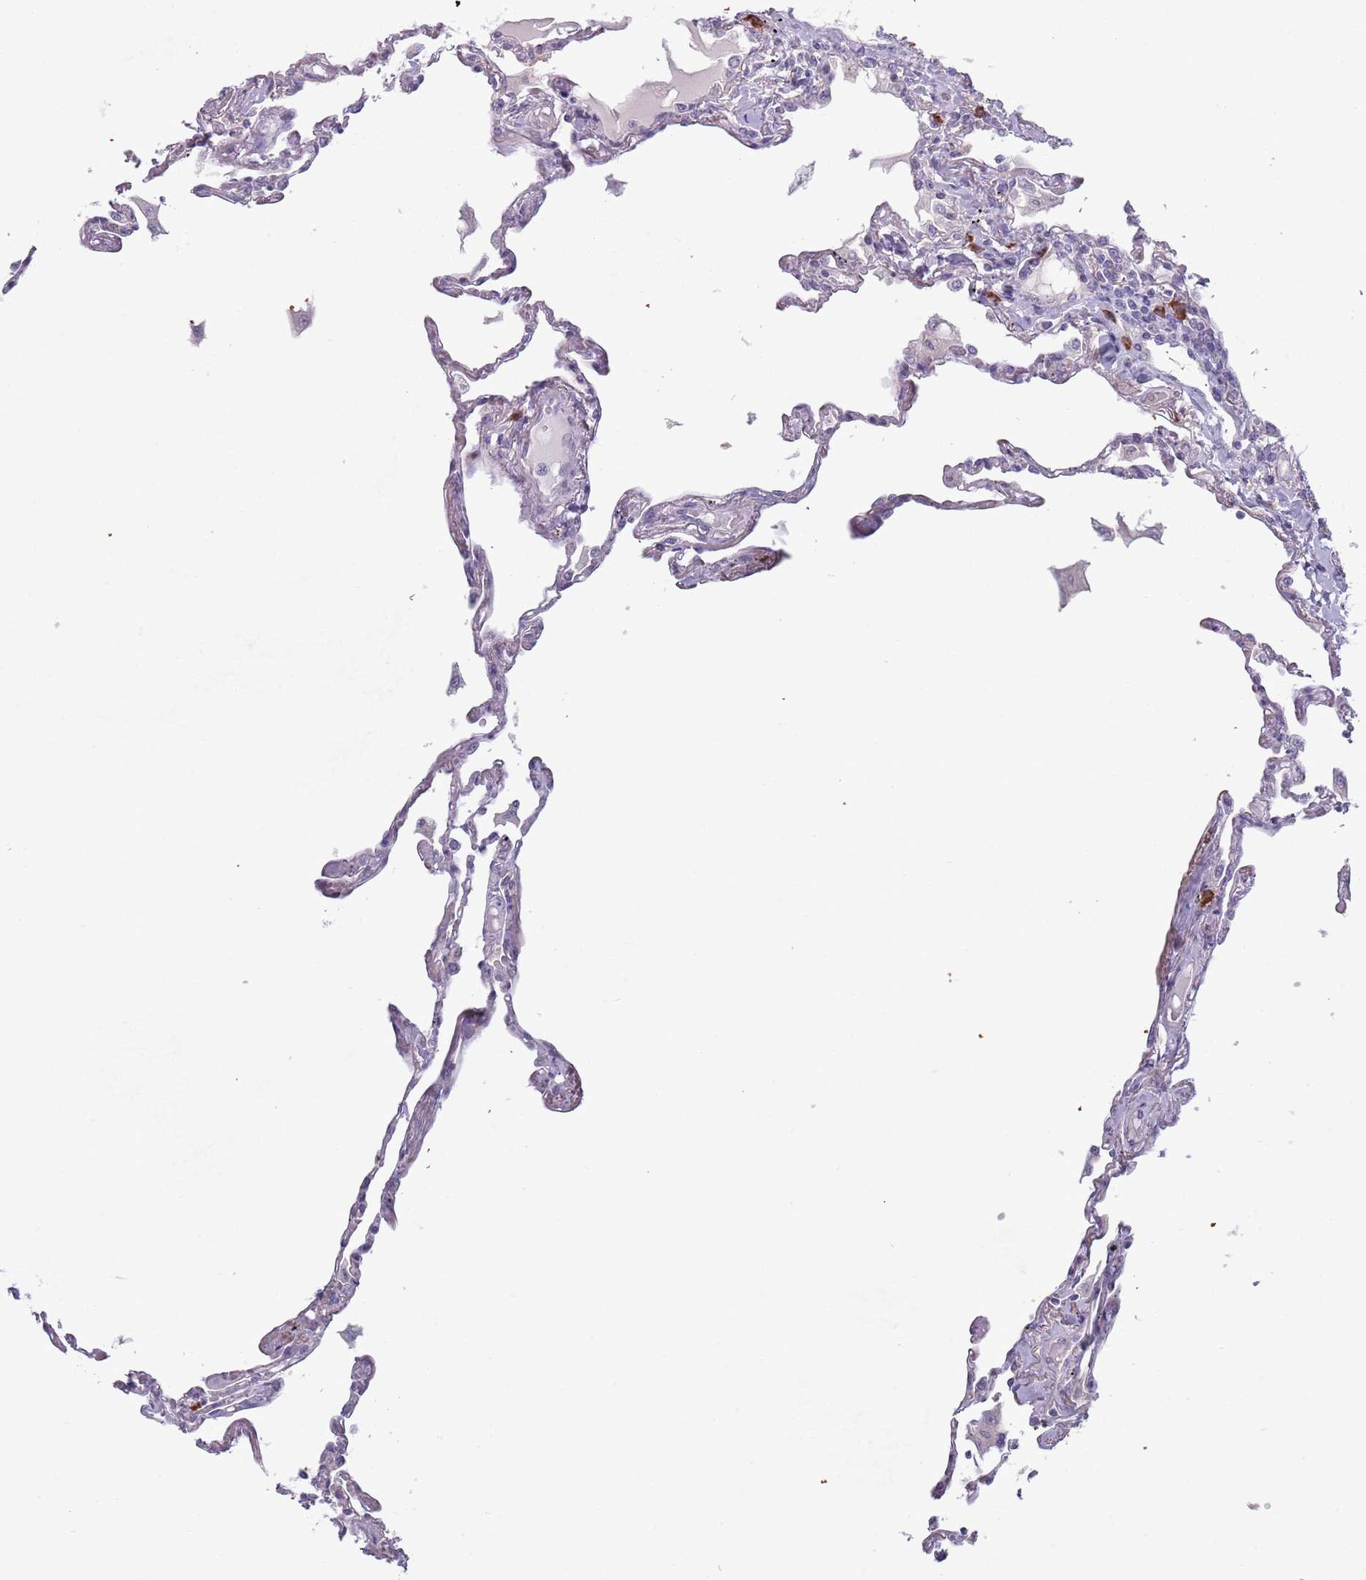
{"staining": {"intensity": "negative", "quantity": "none", "location": "none"}, "tissue": "lung", "cell_type": "Alveolar cells", "image_type": "normal", "snomed": [{"axis": "morphology", "description": "Normal tissue, NOS"}, {"axis": "topography", "description": "Lung"}], "caption": "Immunohistochemistry micrograph of unremarkable lung stained for a protein (brown), which reveals no staining in alveolar cells. (DAB (3,3'-diaminobenzidine) IHC visualized using brightfield microscopy, high magnification).", "gene": "LTB", "patient": {"sex": "female", "age": 67}}